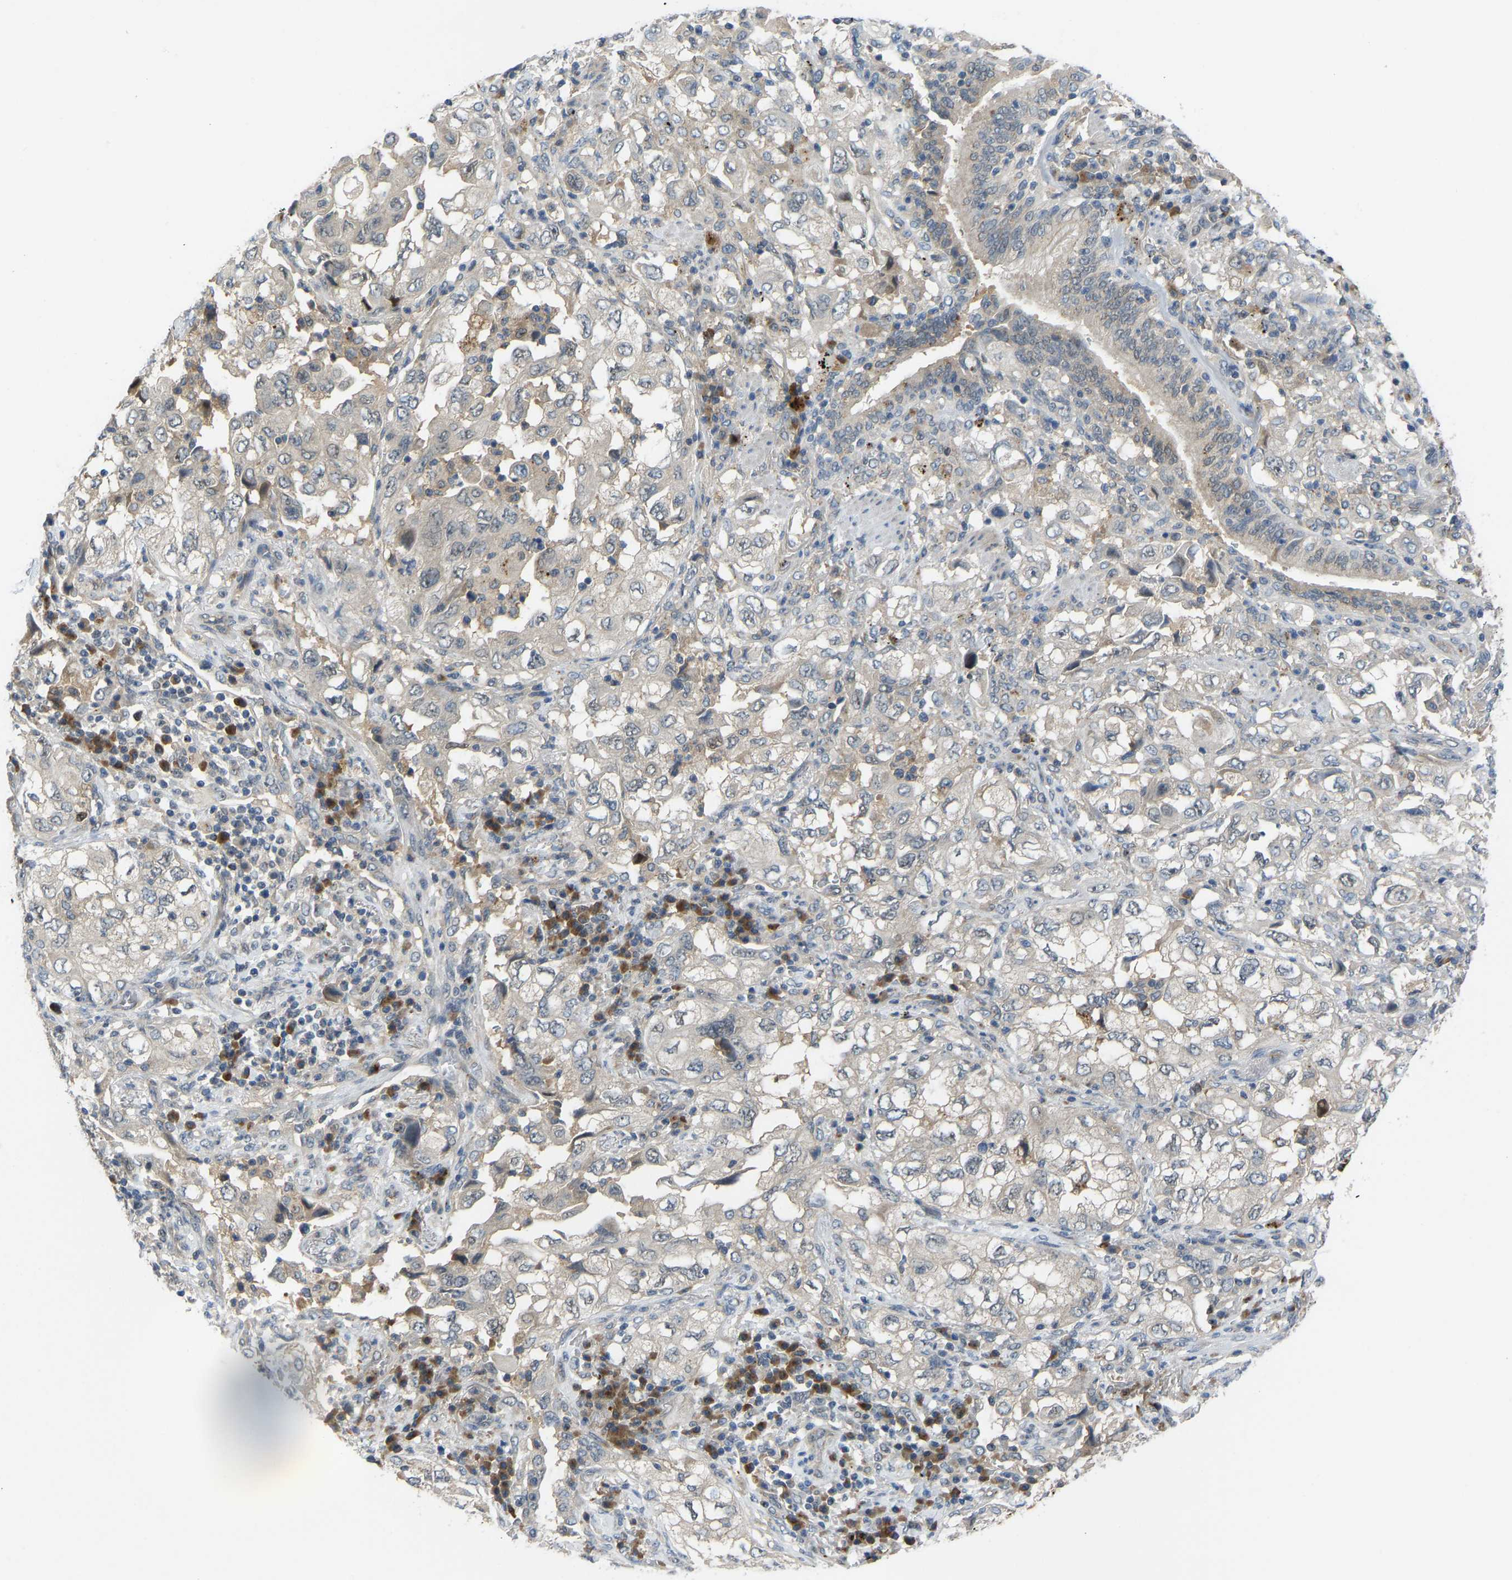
{"staining": {"intensity": "negative", "quantity": "none", "location": "none"}, "tissue": "lung cancer", "cell_type": "Tumor cells", "image_type": "cancer", "snomed": [{"axis": "morphology", "description": "Adenocarcinoma, NOS"}, {"axis": "topography", "description": "Lung"}], "caption": "An immunohistochemistry histopathology image of lung cancer (adenocarcinoma) is shown. There is no staining in tumor cells of lung cancer (adenocarcinoma).", "gene": "ZNF251", "patient": {"sex": "male", "age": 64}}